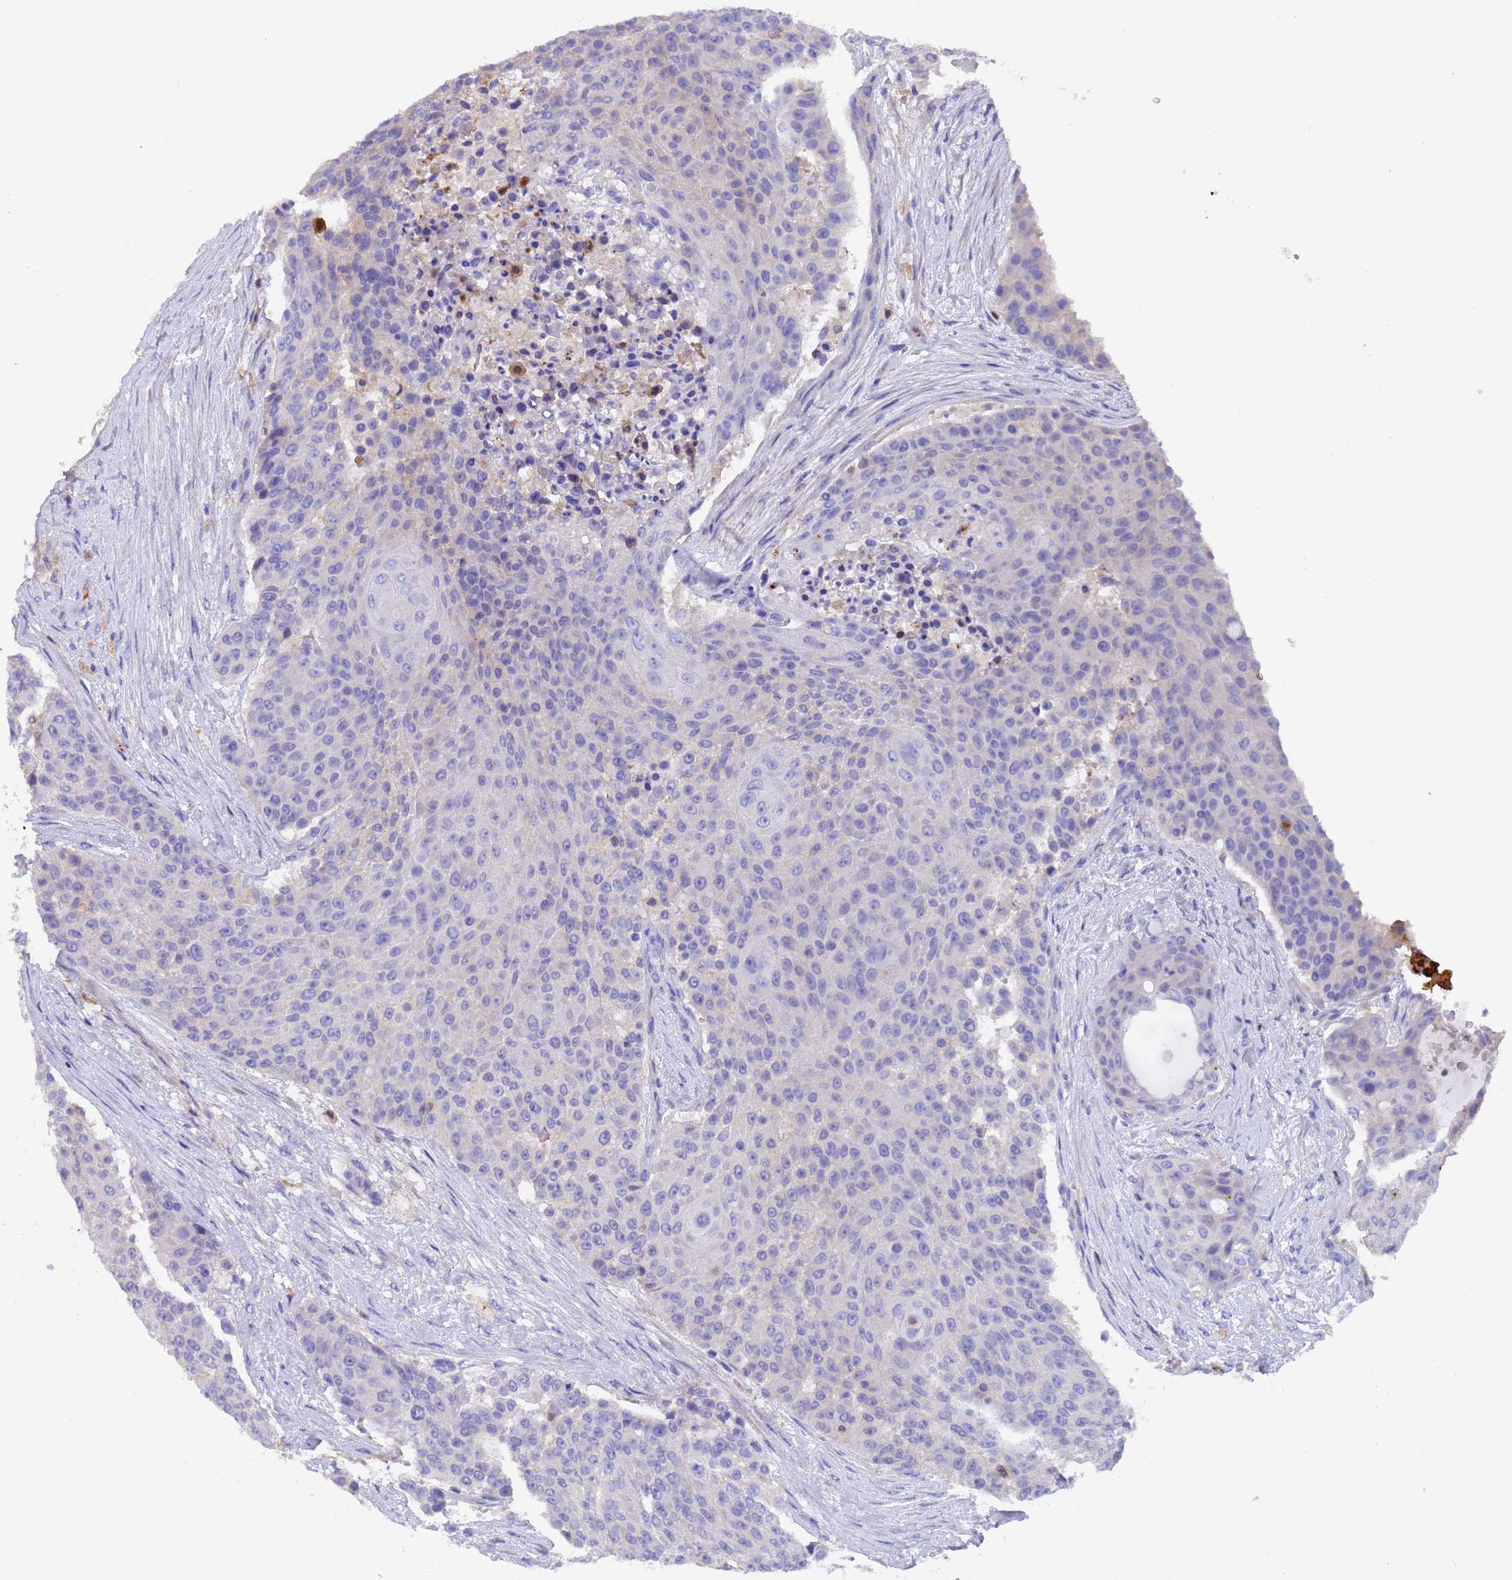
{"staining": {"intensity": "negative", "quantity": "none", "location": "none"}, "tissue": "urothelial cancer", "cell_type": "Tumor cells", "image_type": "cancer", "snomed": [{"axis": "morphology", "description": "Urothelial carcinoma, High grade"}, {"axis": "topography", "description": "Urinary bladder"}], "caption": "Histopathology image shows no protein positivity in tumor cells of high-grade urothelial carcinoma tissue.", "gene": "ELP6", "patient": {"sex": "female", "age": 63}}